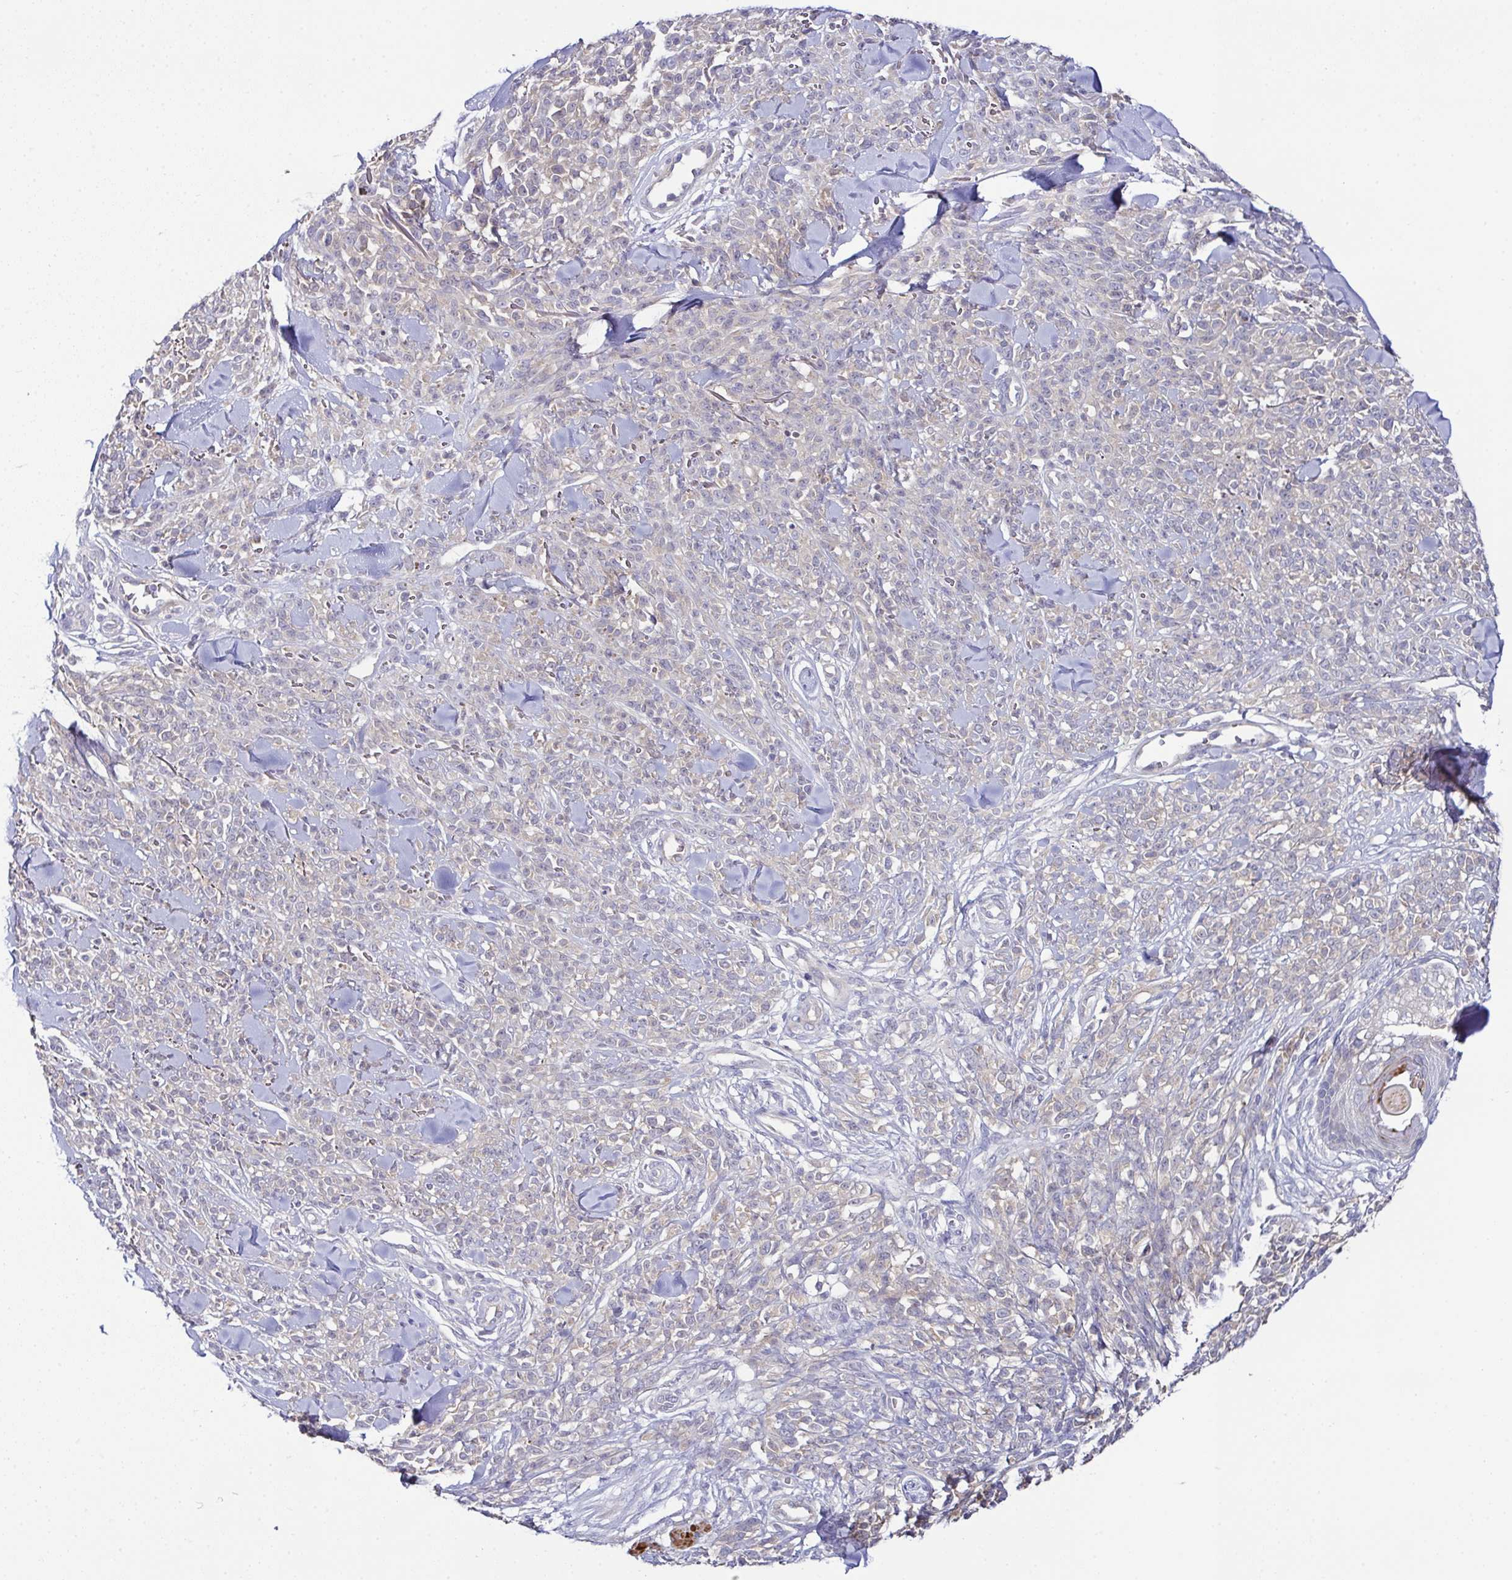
{"staining": {"intensity": "negative", "quantity": "none", "location": "none"}, "tissue": "melanoma", "cell_type": "Tumor cells", "image_type": "cancer", "snomed": [{"axis": "morphology", "description": "Malignant melanoma, NOS"}, {"axis": "topography", "description": "Skin"}, {"axis": "topography", "description": "Skin of trunk"}], "caption": "High power microscopy micrograph of an IHC photomicrograph of melanoma, revealing no significant staining in tumor cells.", "gene": "CFAP97D1", "patient": {"sex": "male", "age": 74}}